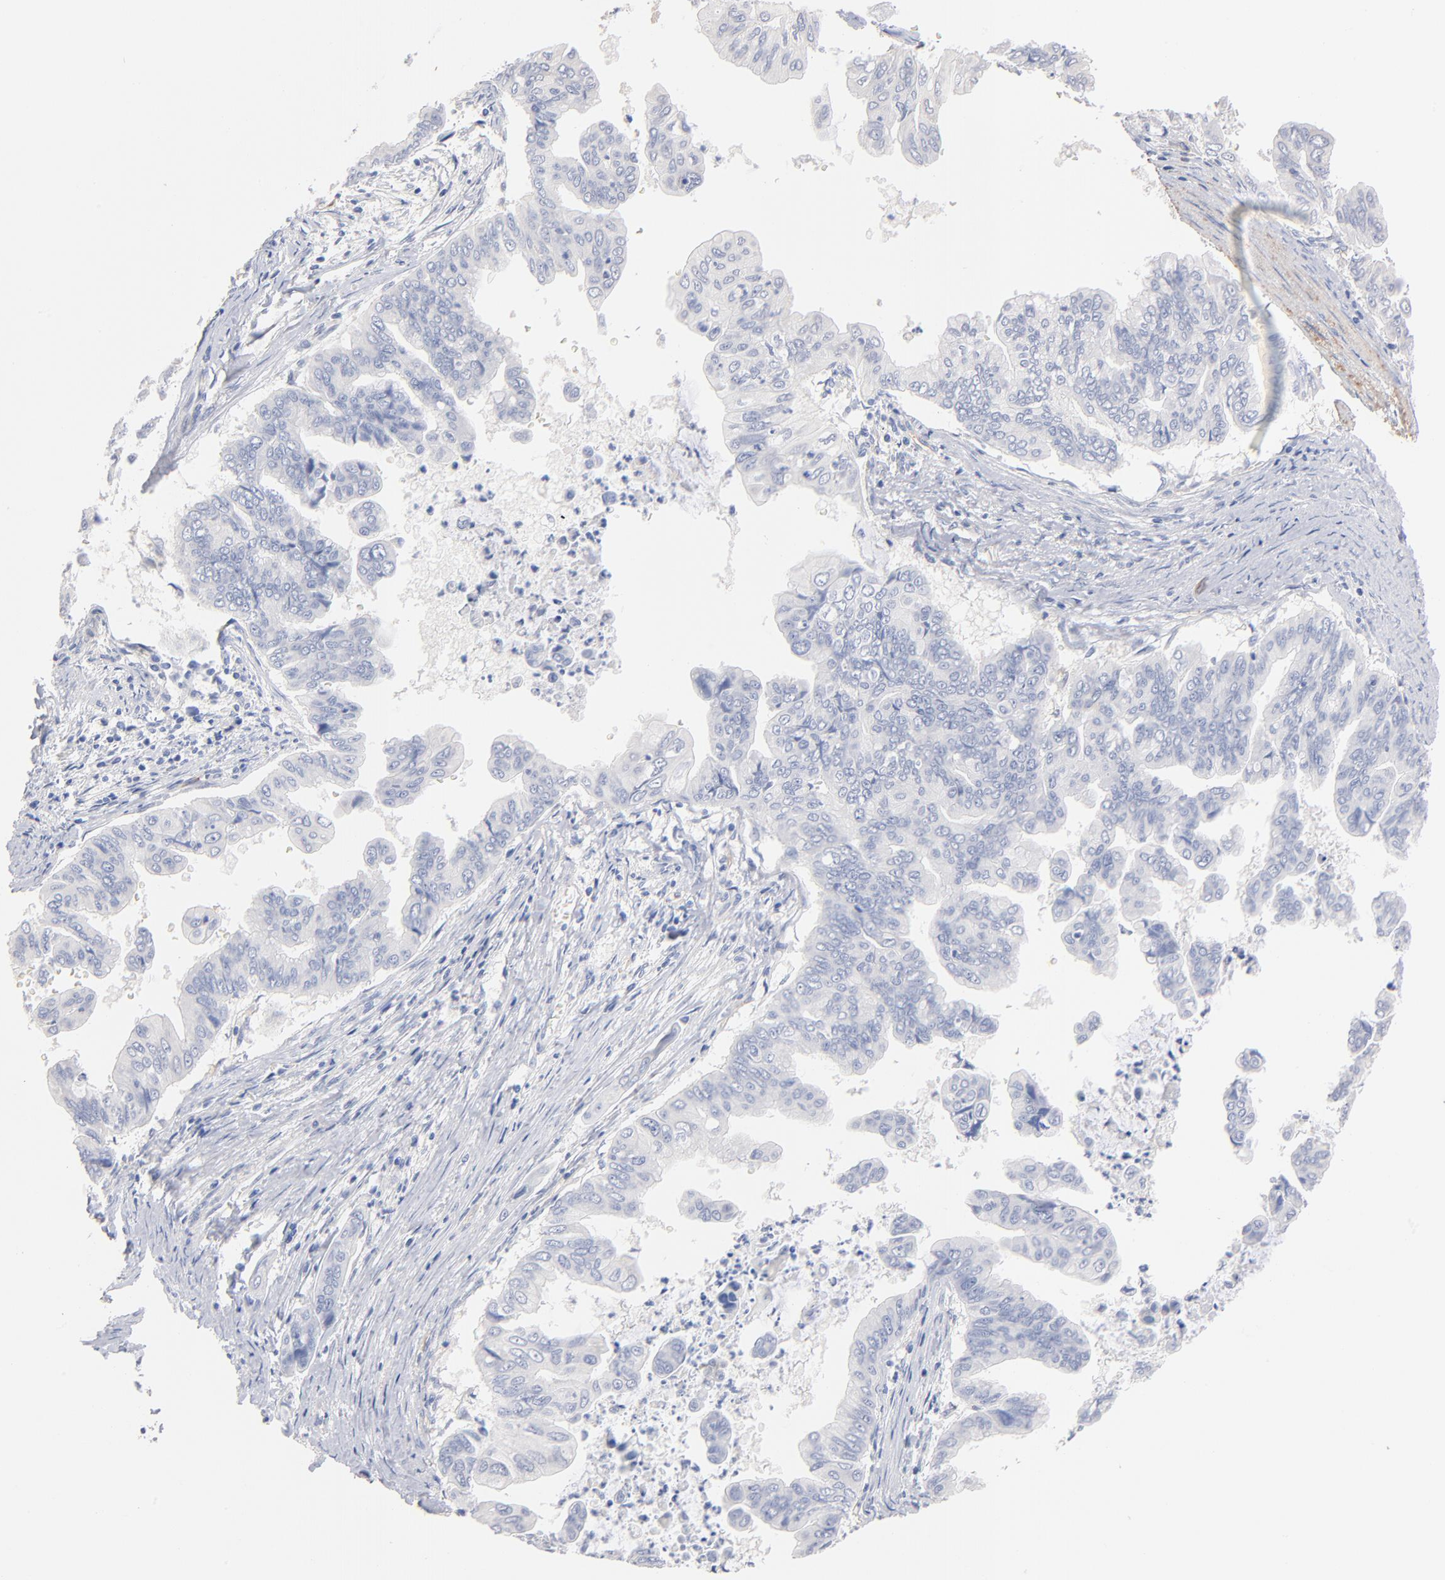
{"staining": {"intensity": "negative", "quantity": "none", "location": "none"}, "tissue": "stomach cancer", "cell_type": "Tumor cells", "image_type": "cancer", "snomed": [{"axis": "morphology", "description": "Adenocarcinoma, NOS"}, {"axis": "topography", "description": "Stomach, upper"}], "caption": "This is an immunohistochemistry (IHC) photomicrograph of human stomach adenocarcinoma. There is no positivity in tumor cells.", "gene": "ITGA8", "patient": {"sex": "male", "age": 80}}